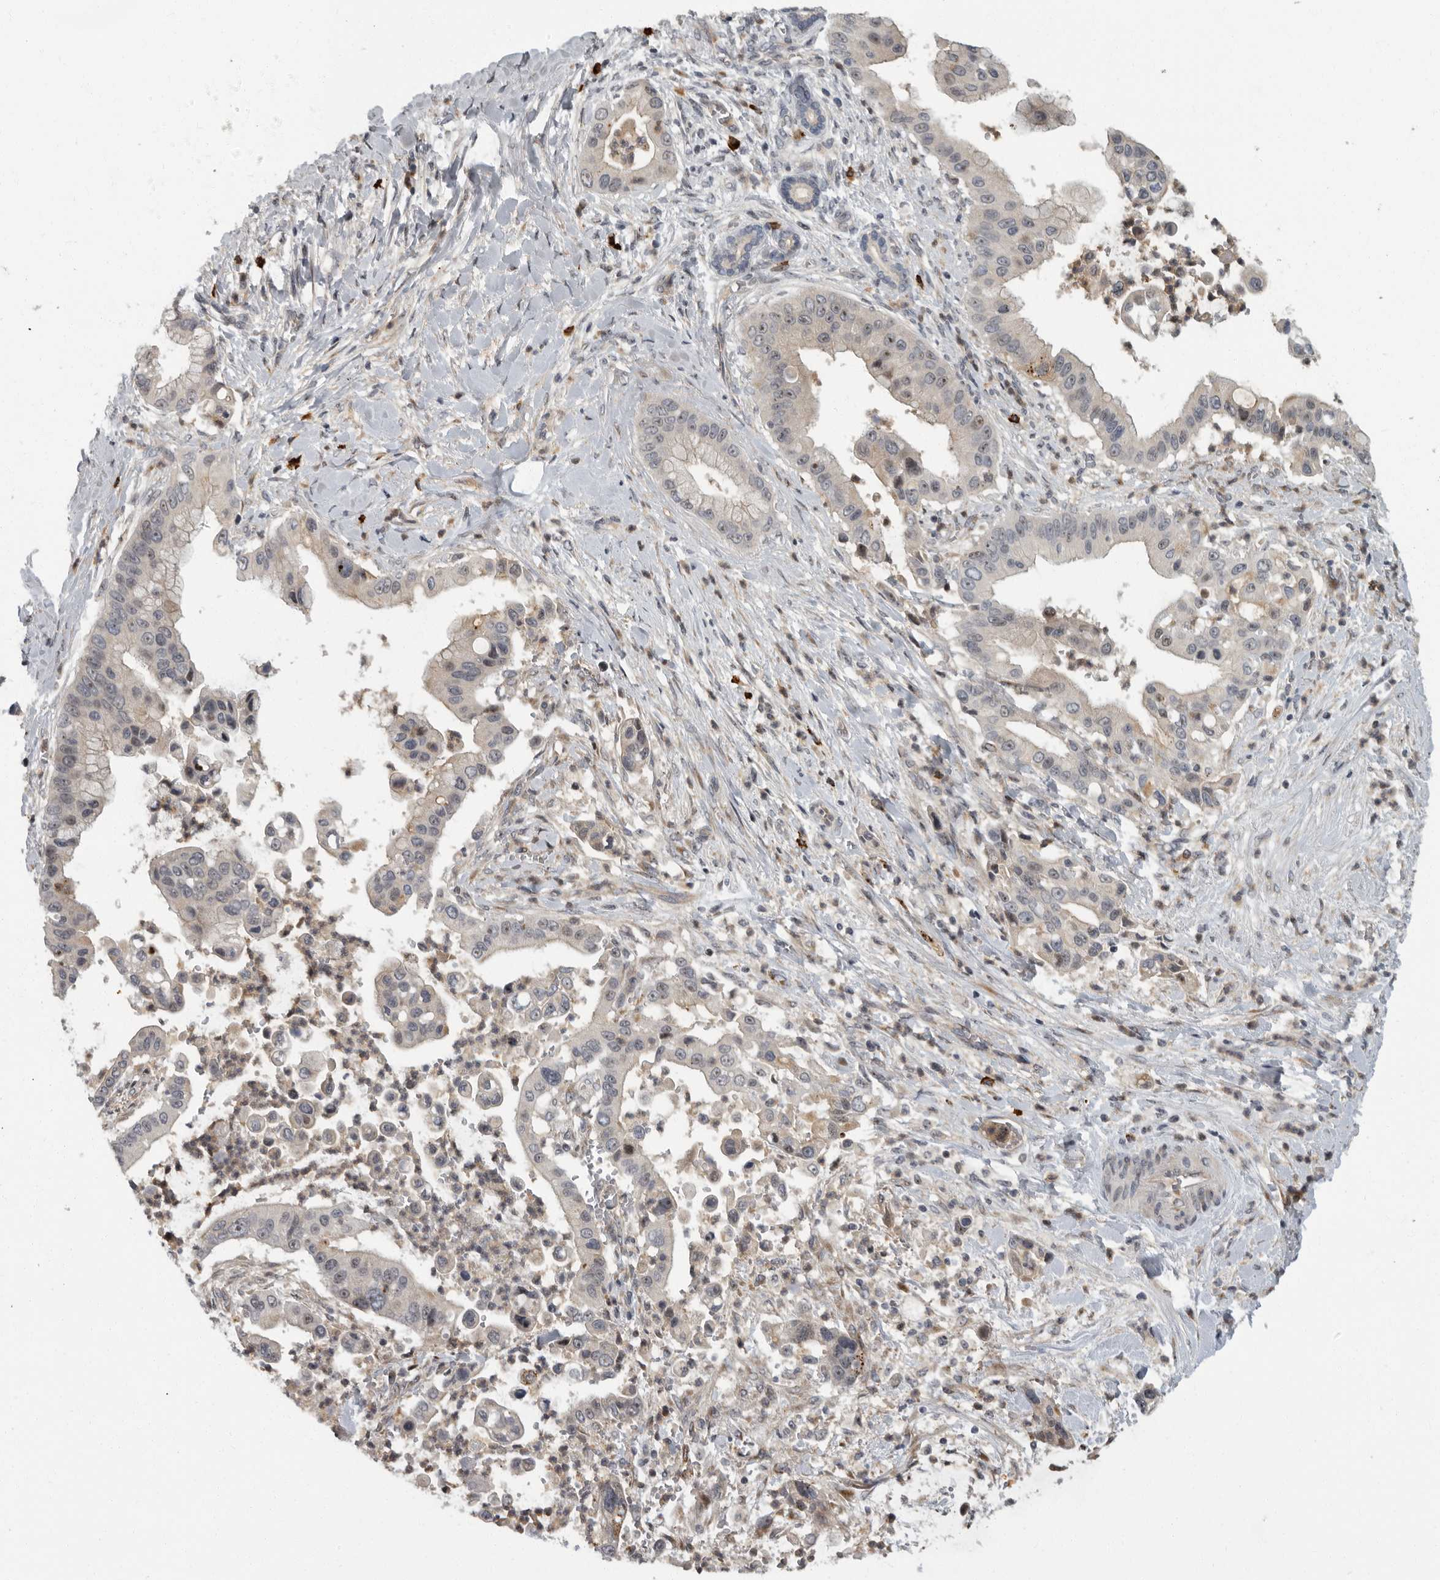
{"staining": {"intensity": "weak", "quantity": "<25%", "location": "nuclear"}, "tissue": "liver cancer", "cell_type": "Tumor cells", "image_type": "cancer", "snomed": [{"axis": "morphology", "description": "Cholangiocarcinoma"}, {"axis": "topography", "description": "Liver"}], "caption": "Liver cholangiocarcinoma was stained to show a protein in brown. There is no significant positivity in tumor cells.", "gene": "PDCD11", "patient": {"sex": "female", "age": 54}}